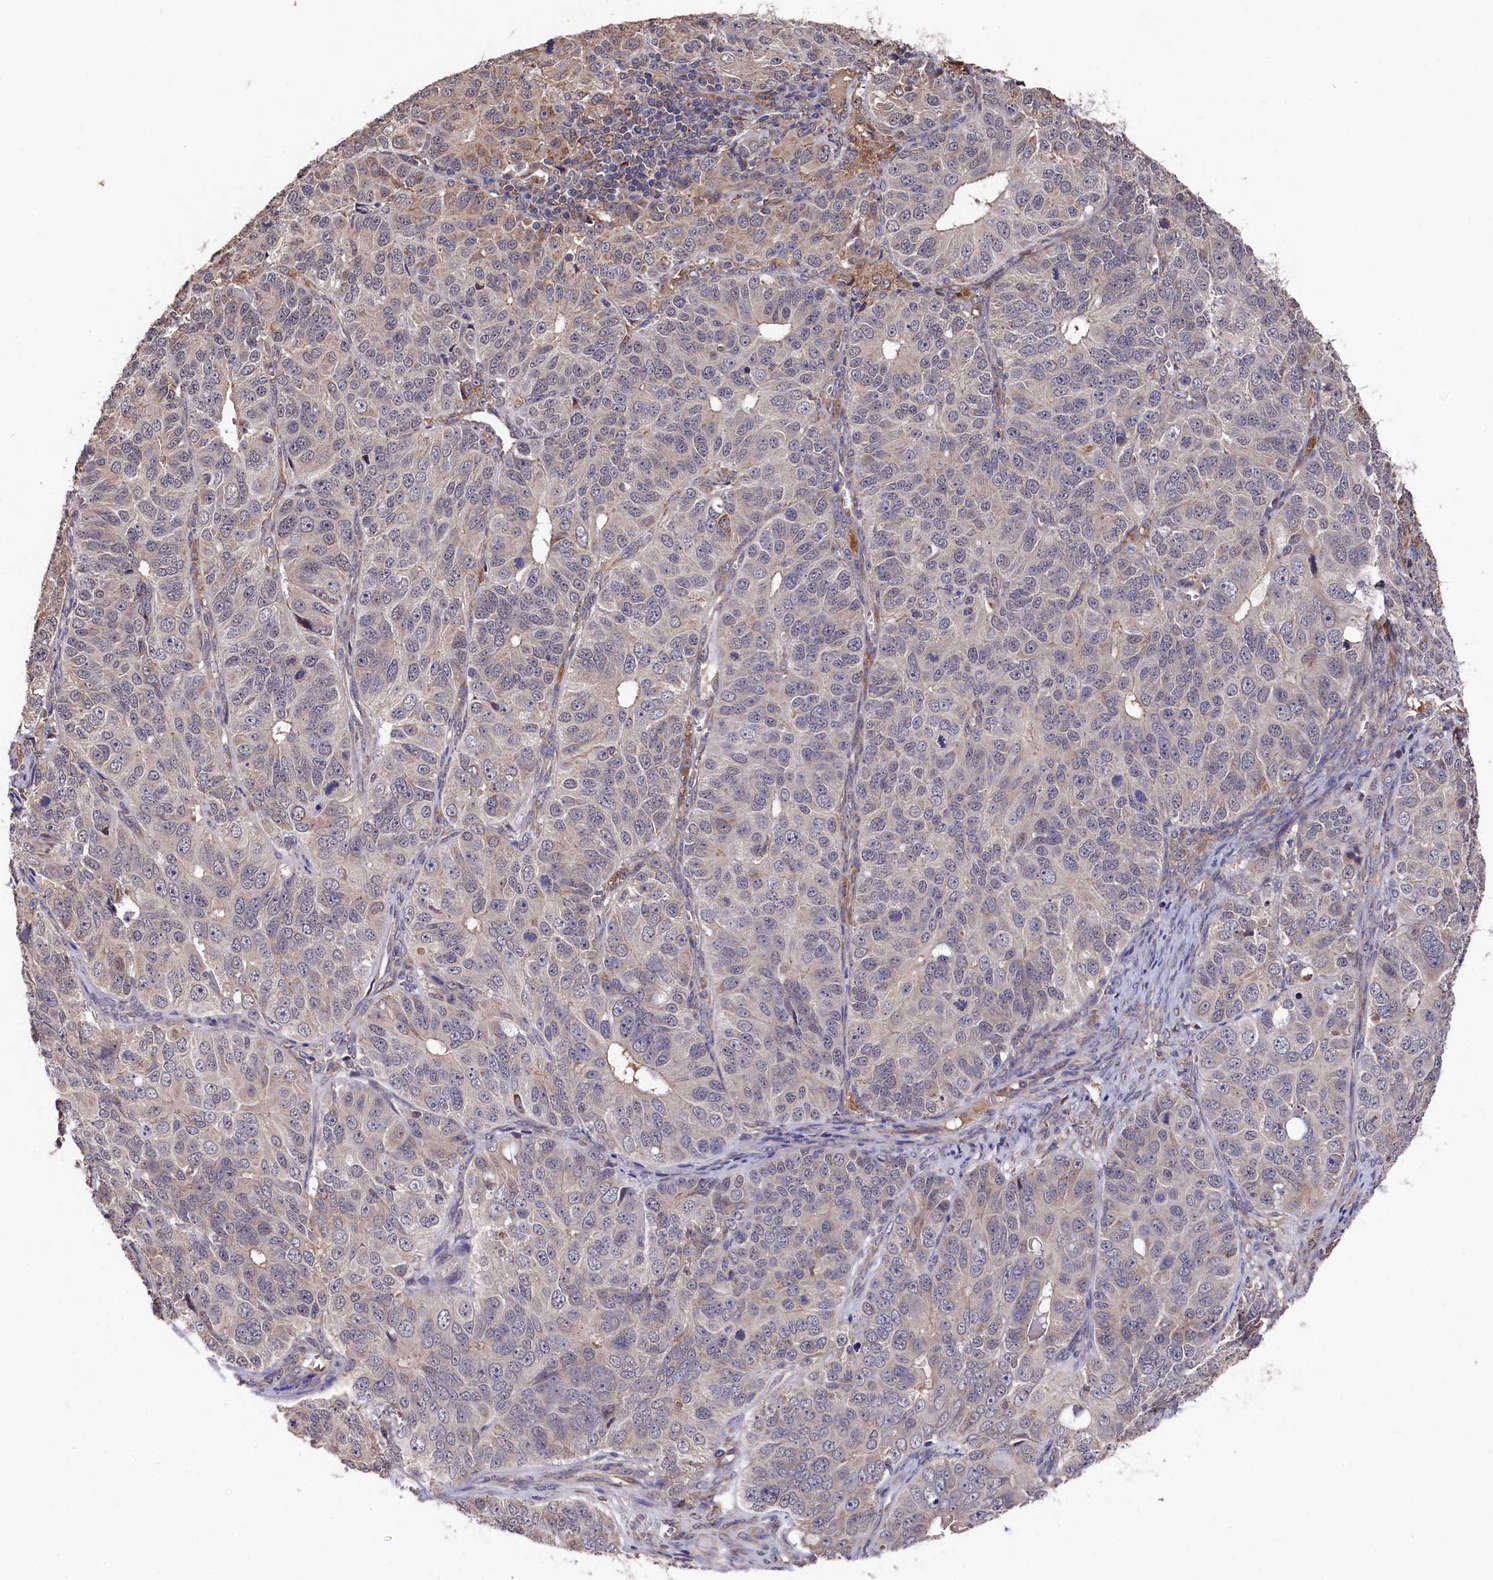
{"staining": {"intensity": "weak", "quantity": "<25%", "location": "cytoplasmic/membranous"}, "tissue": "ovarian cancer", "cell_type": "Tumor cells", "image_type": "cancer", "snomed": [{"axis": "morphology", "description": "Carcinoma, endometroid"}, {"axis": "topography", "description": "Ovary"}], "caption": "This is an immunohistochemistry micrograph of ovarian cancer (endometroid carcinoma). There is no positivity in tumor cells.", "gene": "SLC12A4", "patient": {"sex": "female", "age": 51}}